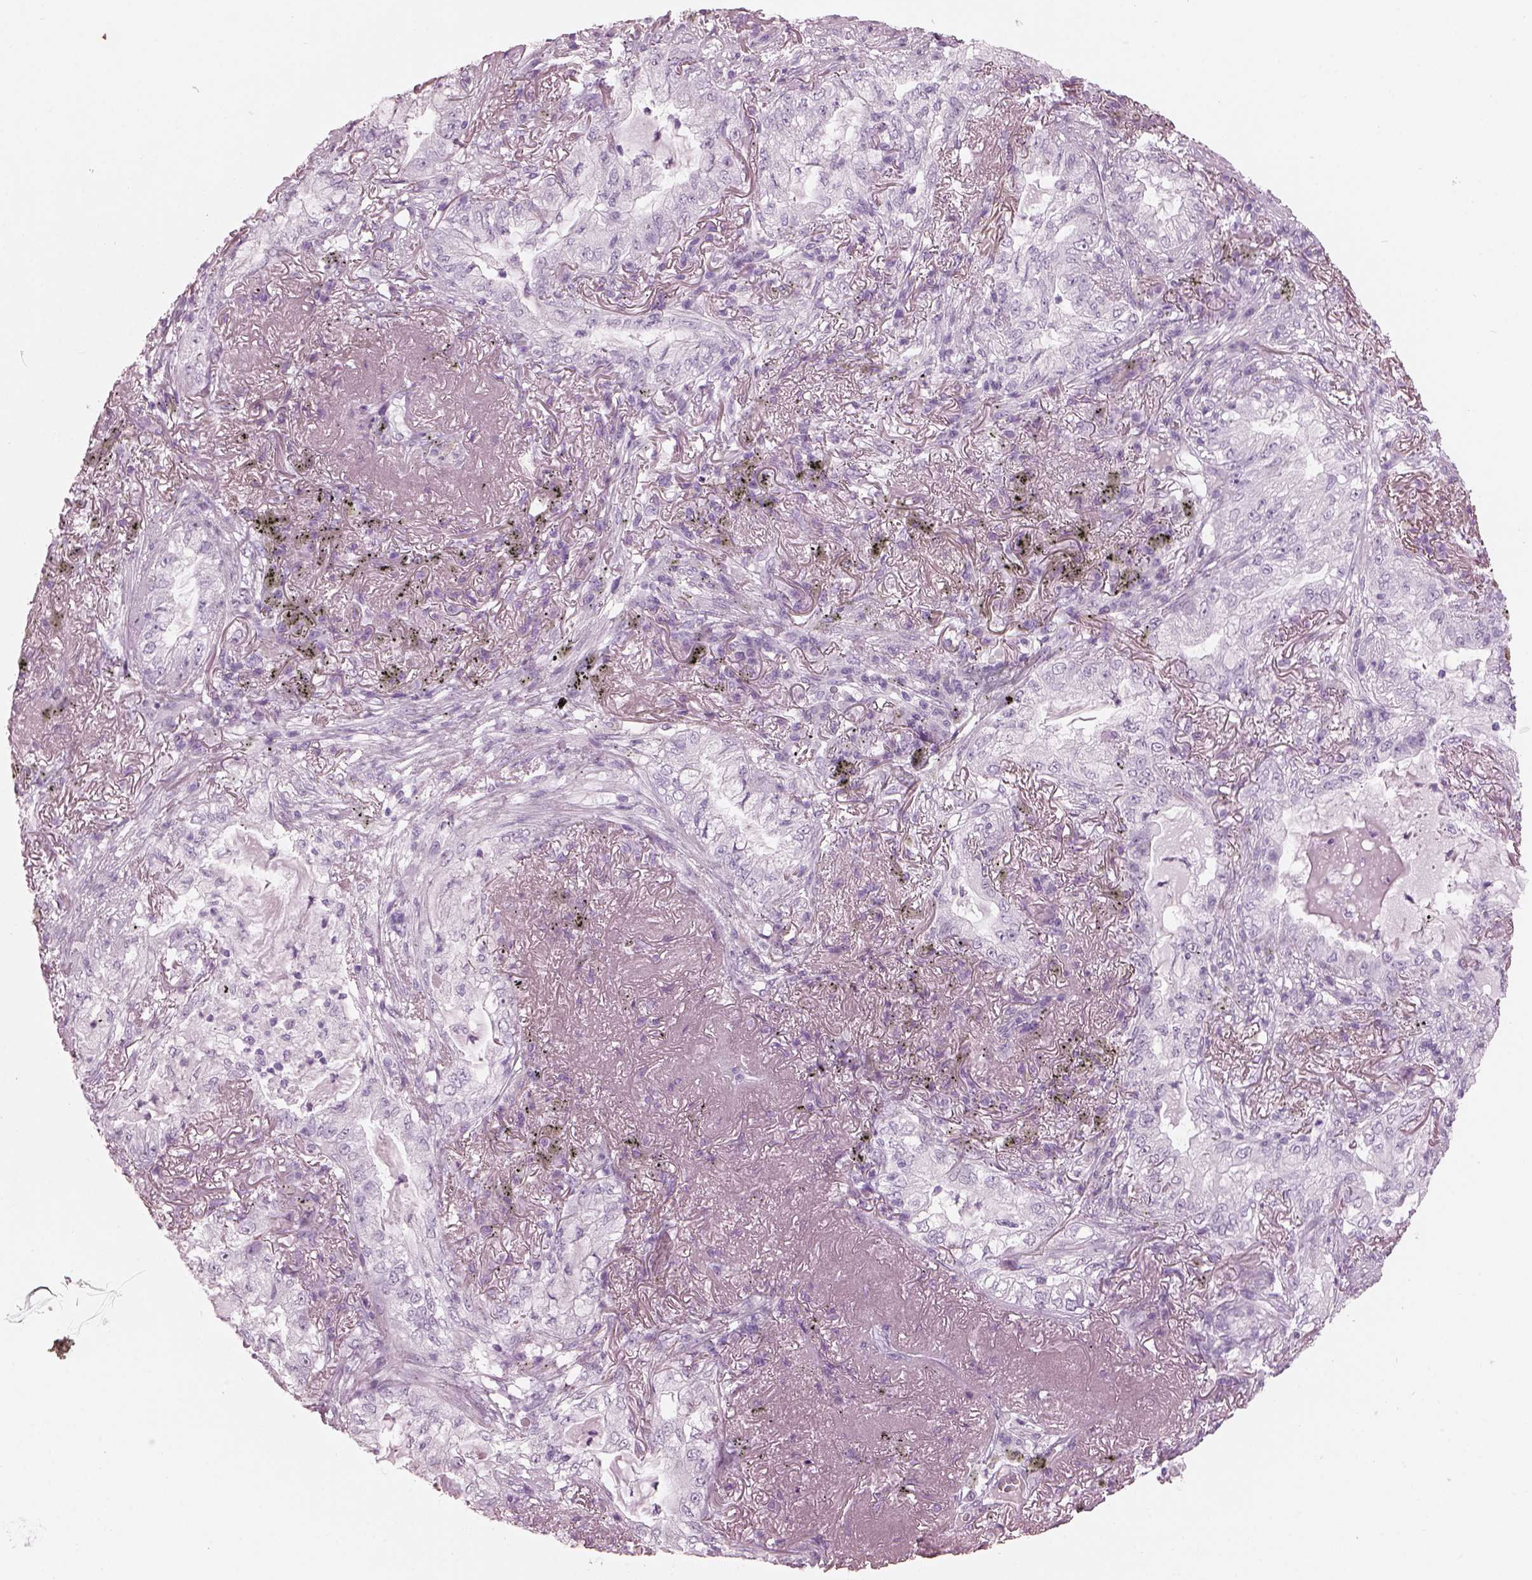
{"staining": {"intensity": "negative", "quantity": "none", "location": "none"}, "tissue": "lung cancer", "cell_type": "Tumor cells", "image_type": "cancer", "snomed": [{"axis": "morphology", "description": "Adenocarcinoma, NOS"}, {"axis": "topography", "description": "Lung"}], "caption": "Lung cancer (adenocarcinoma) was stained to show a protein in brown. There is no significant staining in tumor cells. (Brightfield microscopy of DAB (3,3'-diaminobenzidine) immunohistochemistry at high magnification).", "gene": "HYDIN", "patient": {"sex": "female", "age": 73}}